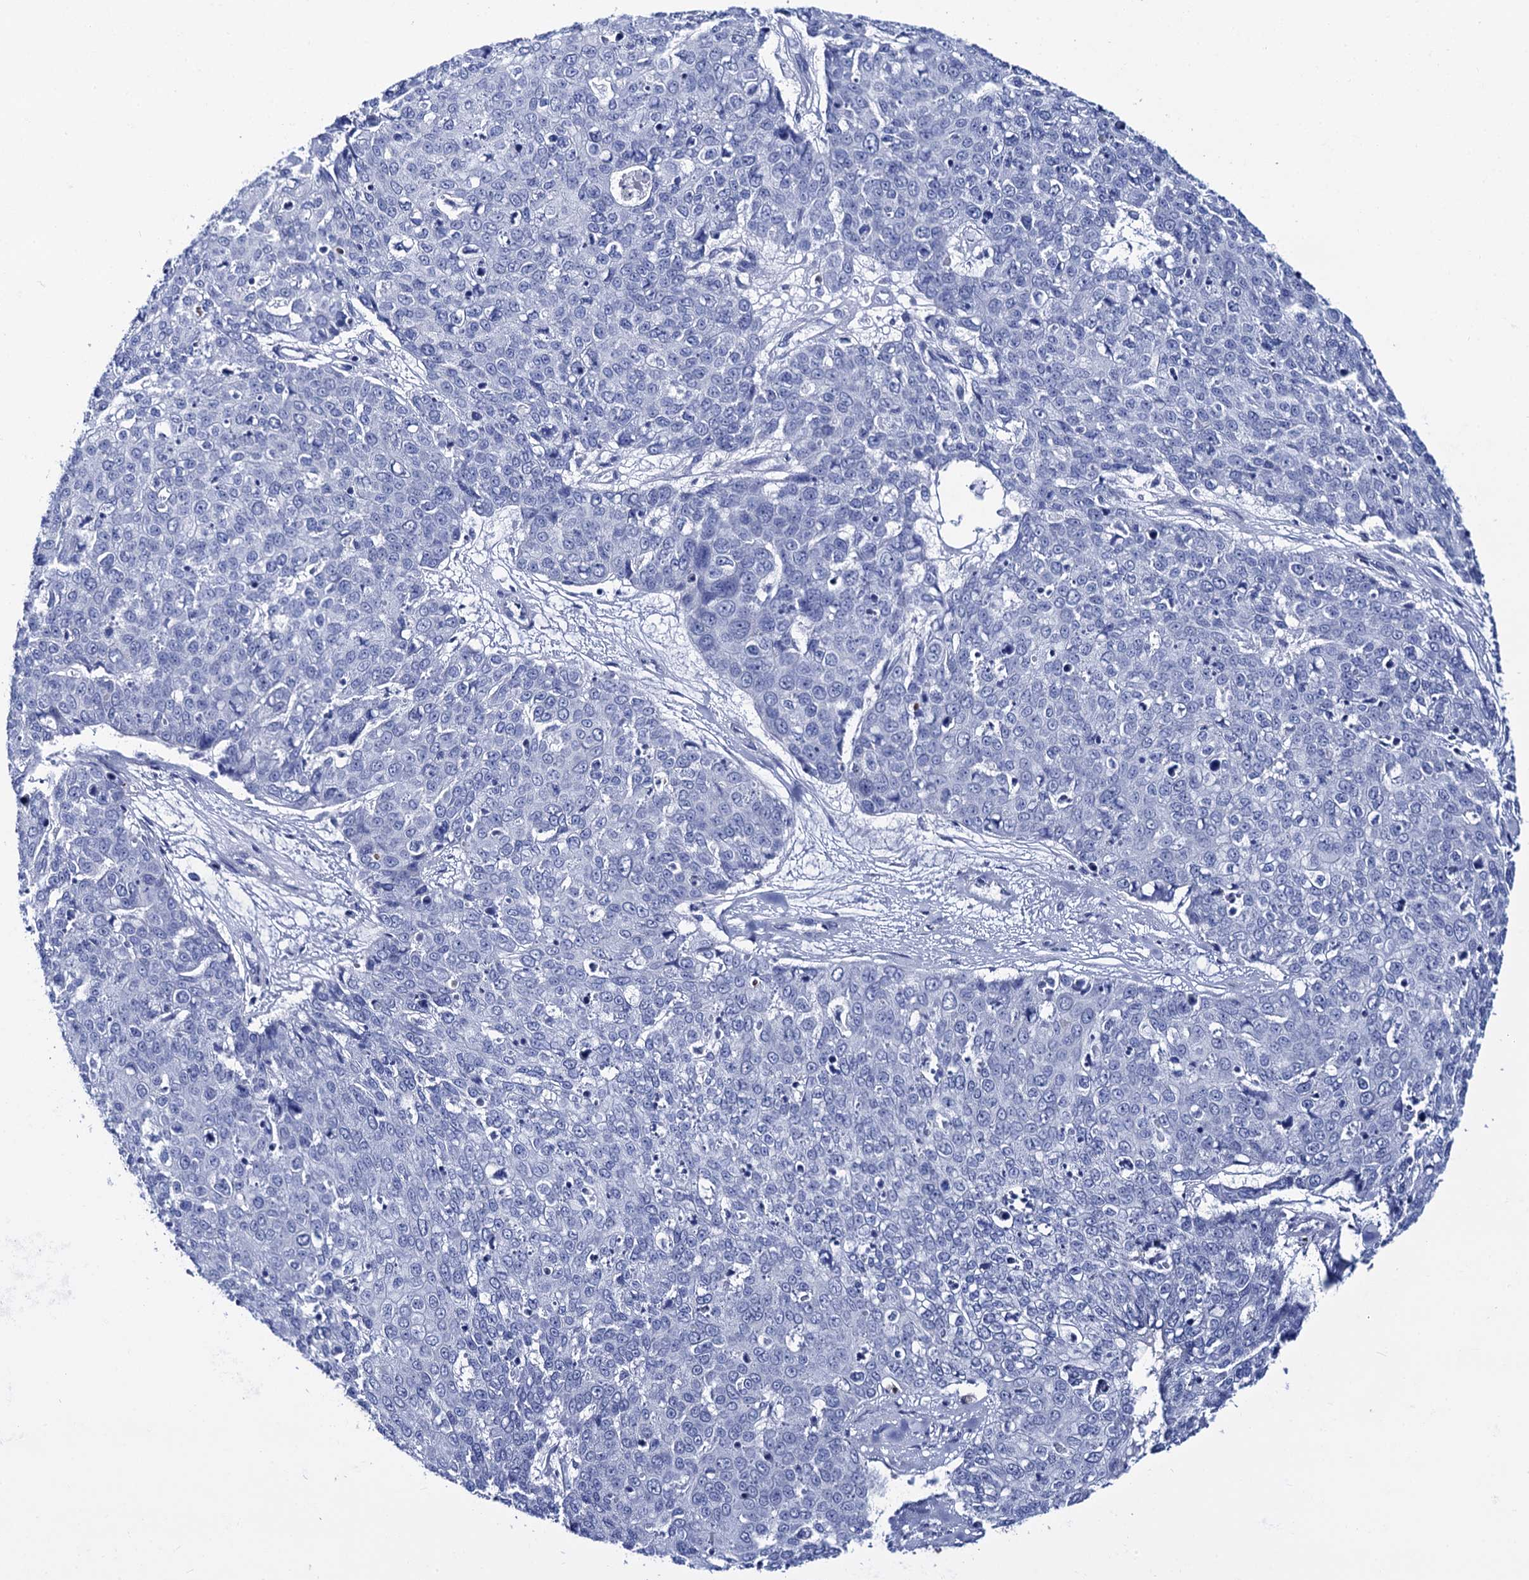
{"staining": {"intensity": "negative", "quantity": "none", "location": "none"}, "tissue": "skin cancer", "cell_type": "Tumor cells", "image_type": "cancer", "snomed": [{"axis": "morphology", "description": "Squamous cell carcinoma, NOS"}, {"axis": "topography", "description": "Skin"}], "caption": "High power microscopy image of an immunohistochemistry histopathology image of skin cancer (squamous cell carcinoma), revealing no significant positivity in tumor cells.", "gene": "RAB3IP", "patient": {"sex": "male", "age": 71}}